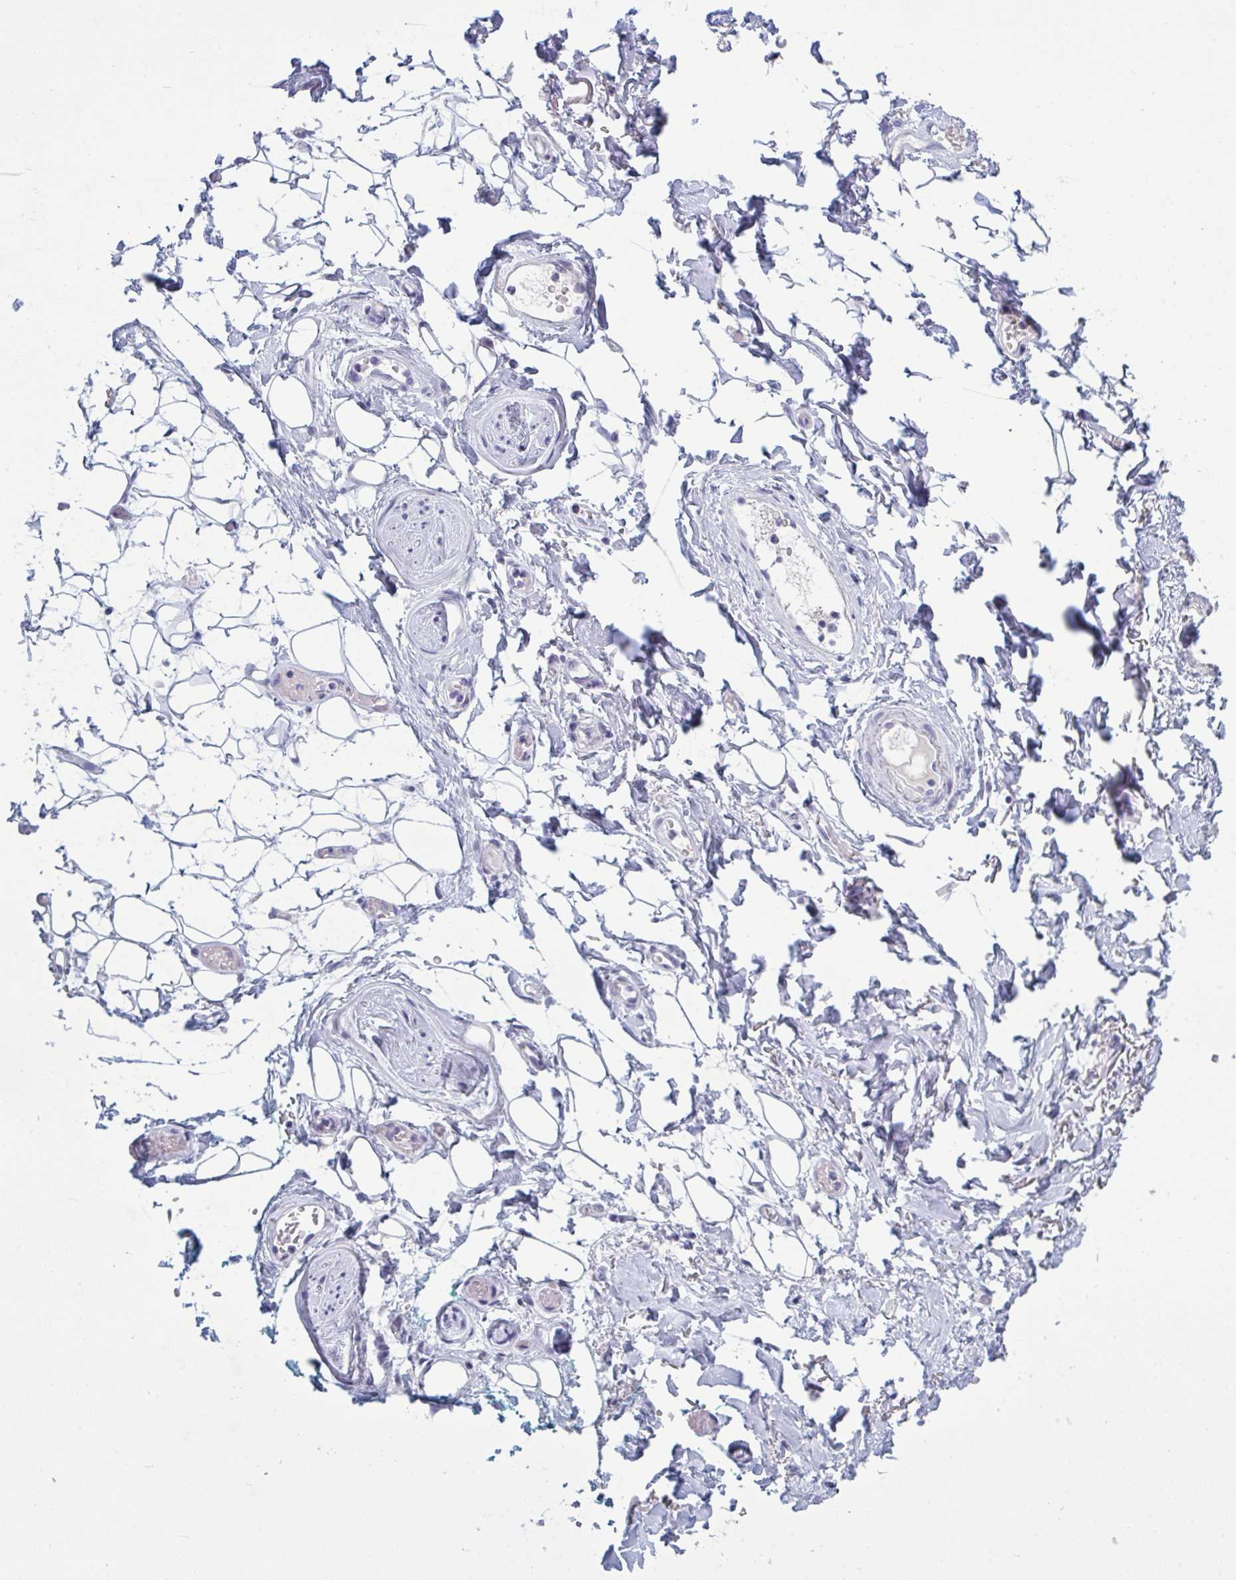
{"staining": {"intensity": "negative", "quantity": "none", "location": "none"}, "tissue": "adipose tissue", "cell_type": "Adipocytes", "image_type": "normal", "snomed": [{"axis": "morphology", "description": "Normal tissue, NOS"}, {"axis": "topography", "description": "Anal"}, {"axis": "topography", "description": "Peripheral nerve tissue"}], "caption": "The immunohistochemistry micrograph has no significant positivity in adipocytes of adipose tissue. (DAB IHC with hematoxylin counter stain).", "gene": "NDUFC2", "patient": {"sex": "male", "age": 78}}